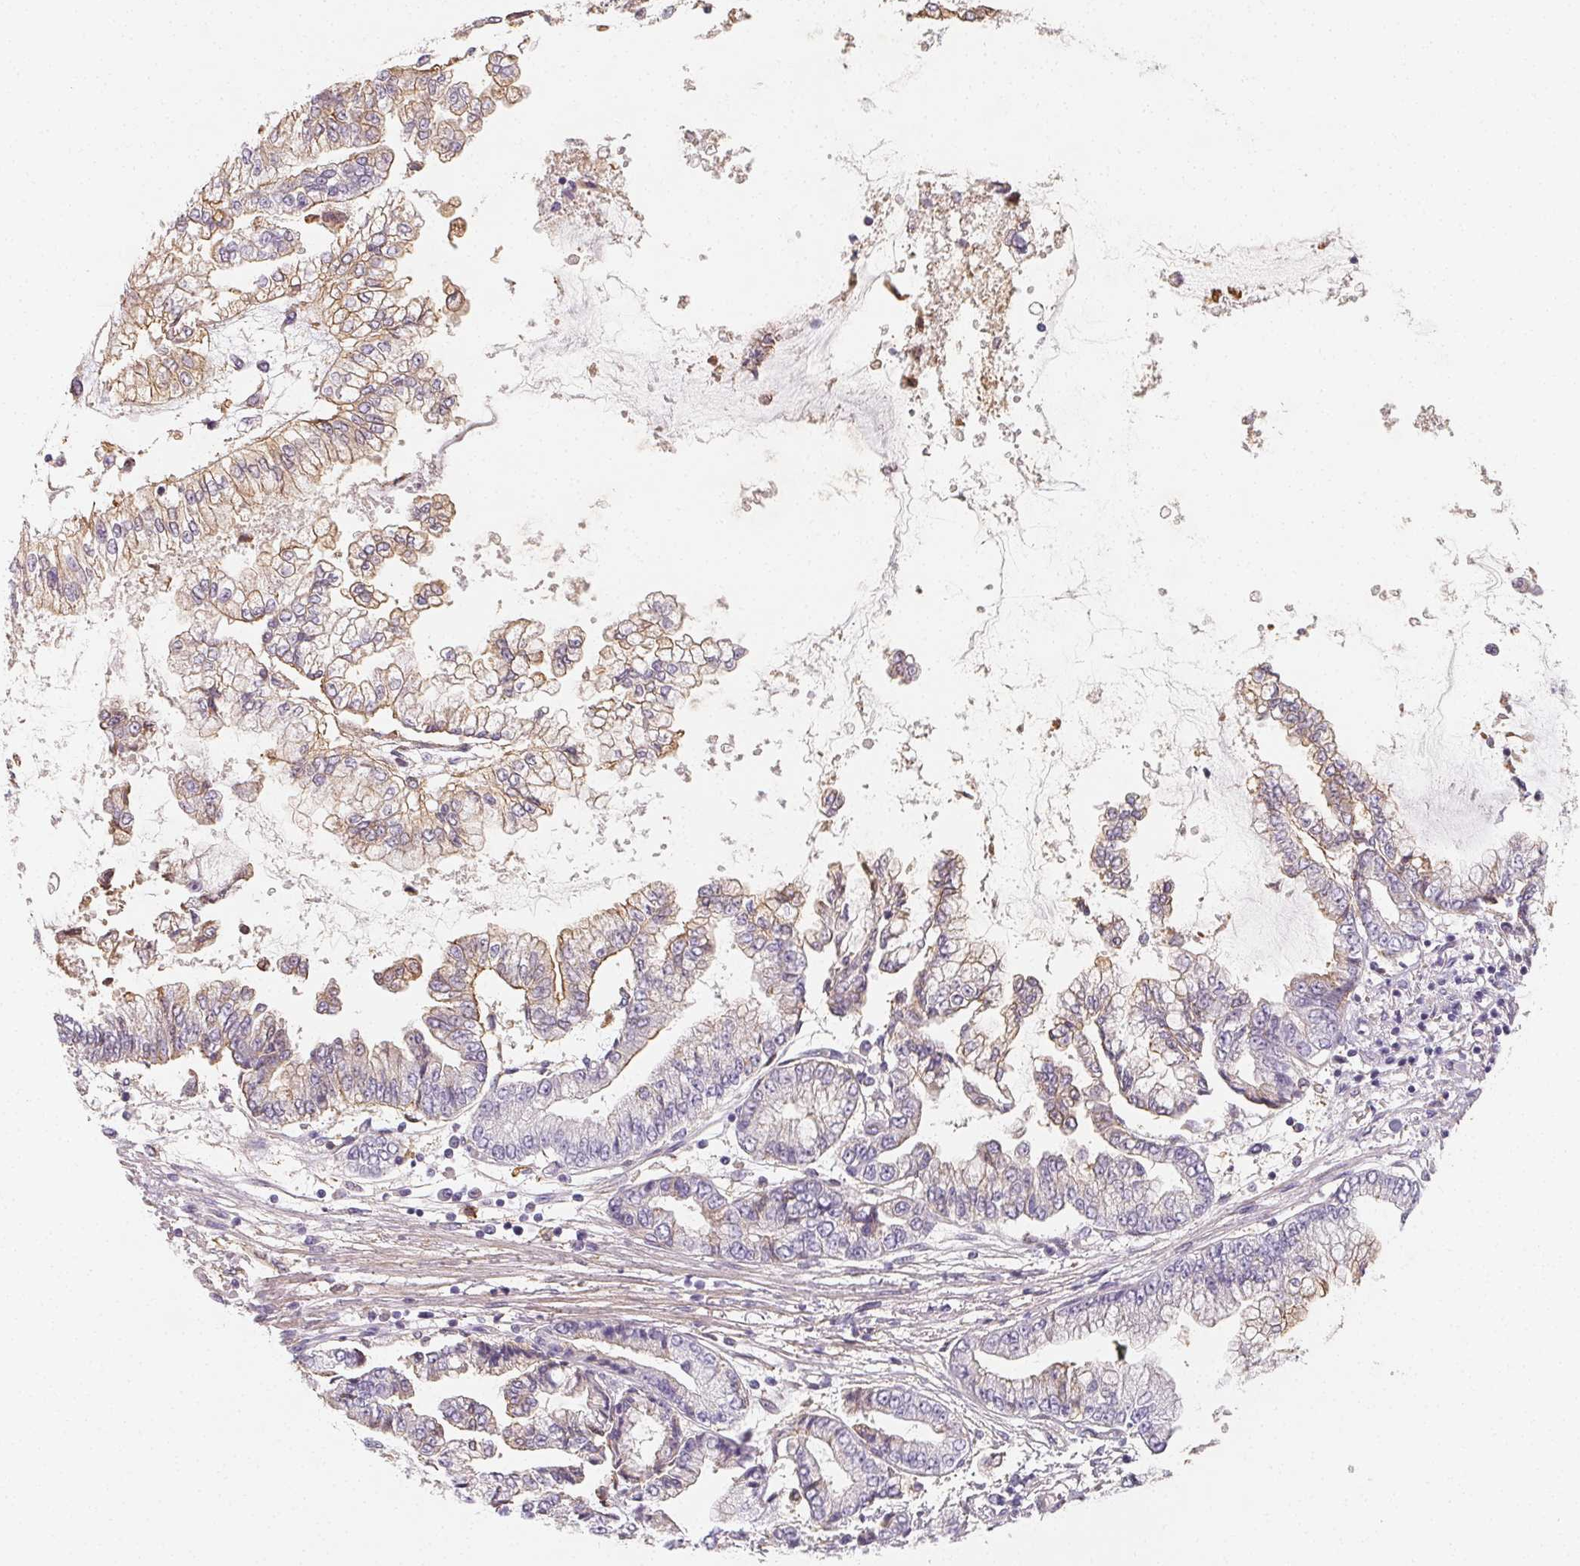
{"staining": {"intensity": "weak", "quantity": "25%-75%", "location": "cytoplasmic/membranous"}, "tissue": "stomach cancer", "cell_type": "Tumor cells", "image_type": "cancer", "snomed": [{"axis": "morphology", "description": "Adenocarcinoma, NOS"}, {"axis": "topography", "description": "Stomach, upper"}], "caption": "A high-resolution image shows IHC staining of stomach cancer (adenocarcinoma), which displays weak cytoplasmic/membranous staining in approximately 25%-75% of tumor cells.", "gene": "LRRC23", "patient": {"sex": "female", "age": 74}}